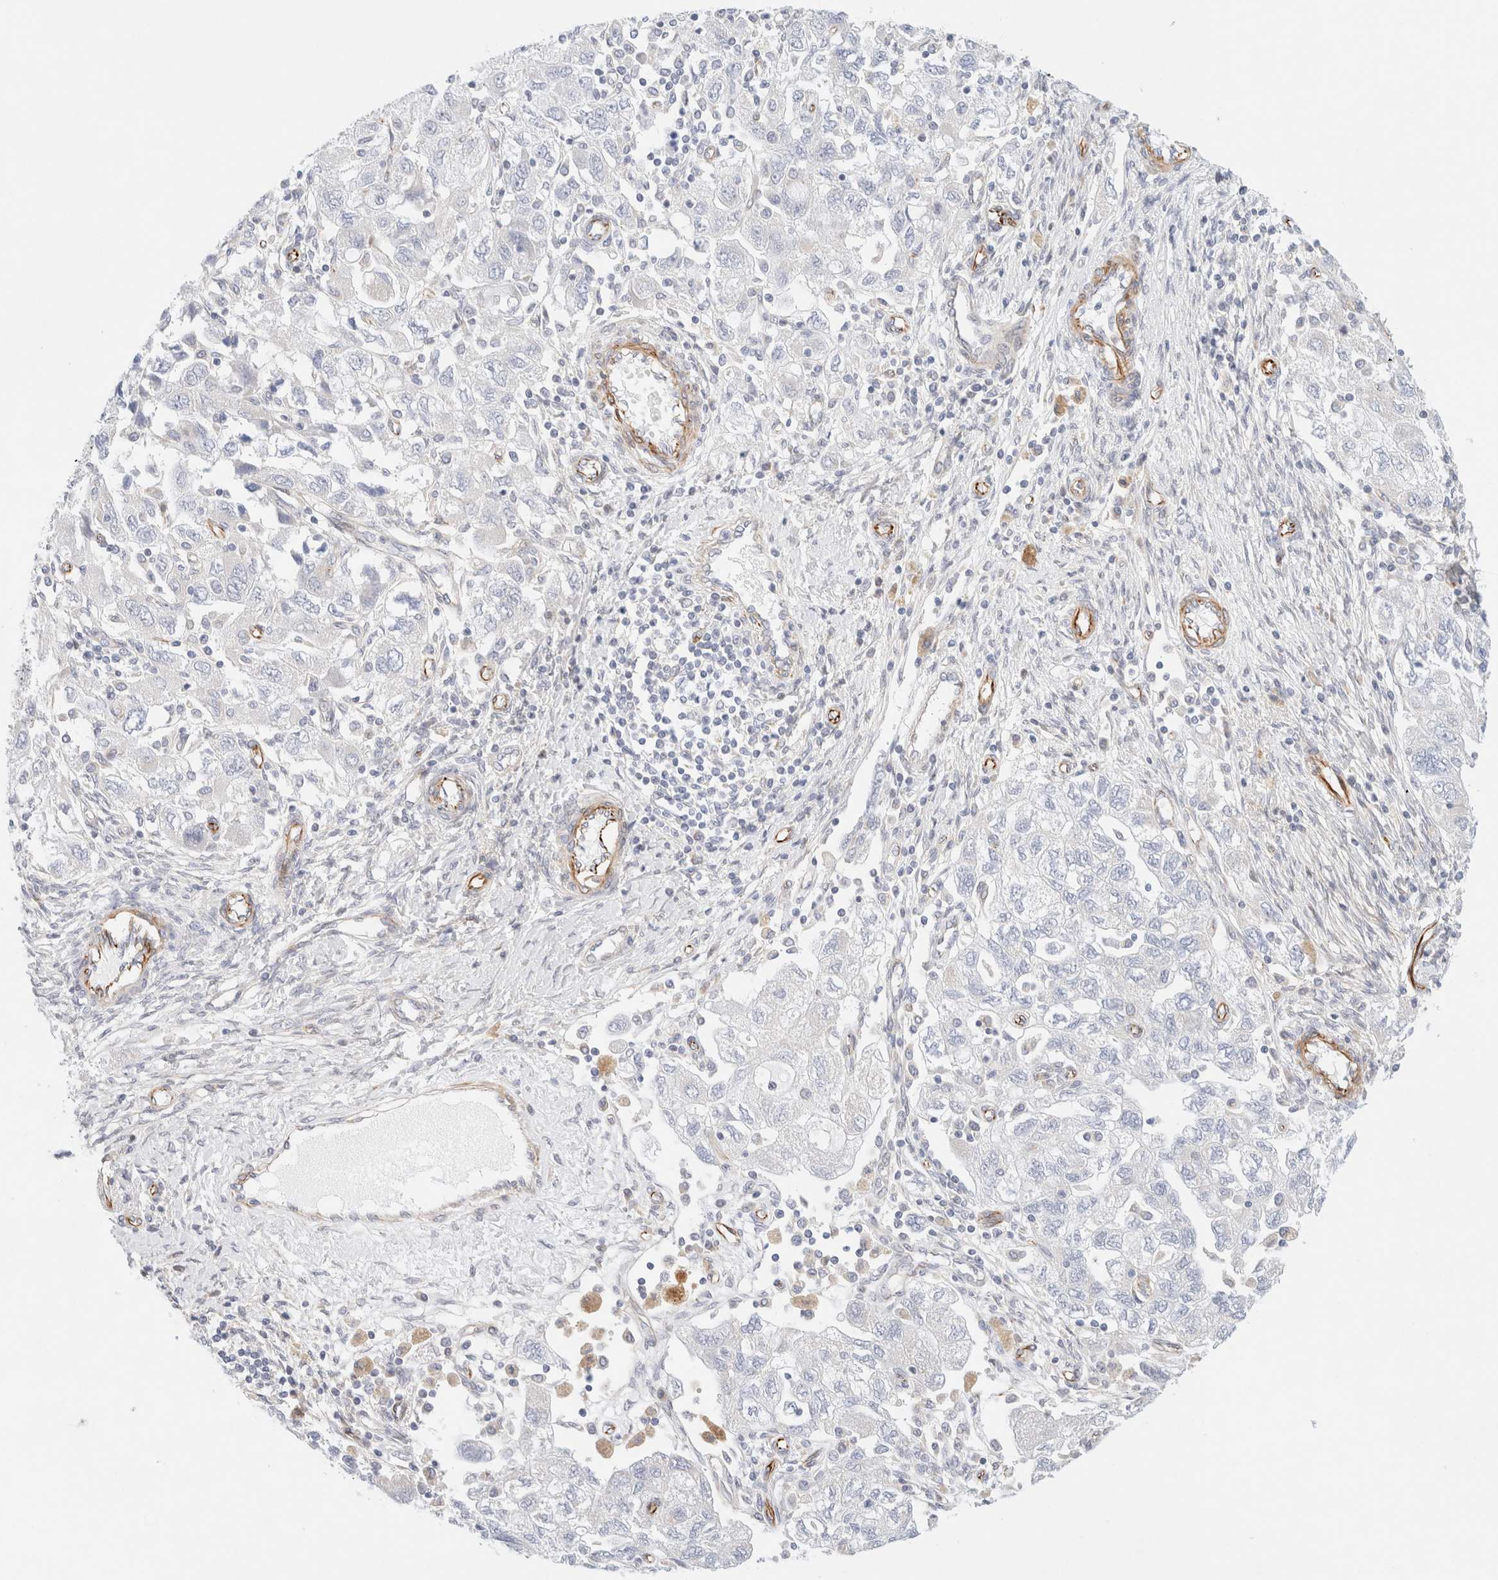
{"staining": {"intensity": "negative", "quantity": "none", "location": "none"}, "tissue": "ovarian cancer", "cell_type": "Tumor cells", "image_type": "cancer", "snomed": [{"axis": "morphology", "description": "Carcinoma, NOS"}, {"axis": "morphology", "description": "Cystadenocarcinoma, serous, NOS"}, {"axis": "topography", "description": "Ovary"}], "caption": "Histopathology image shows no significant protein expression in tumor cells of ovarian cancer (serous cystadenocarcinoma).", "gene": "SLC25A48", "patient": {"sex": "female", "age": 69}}